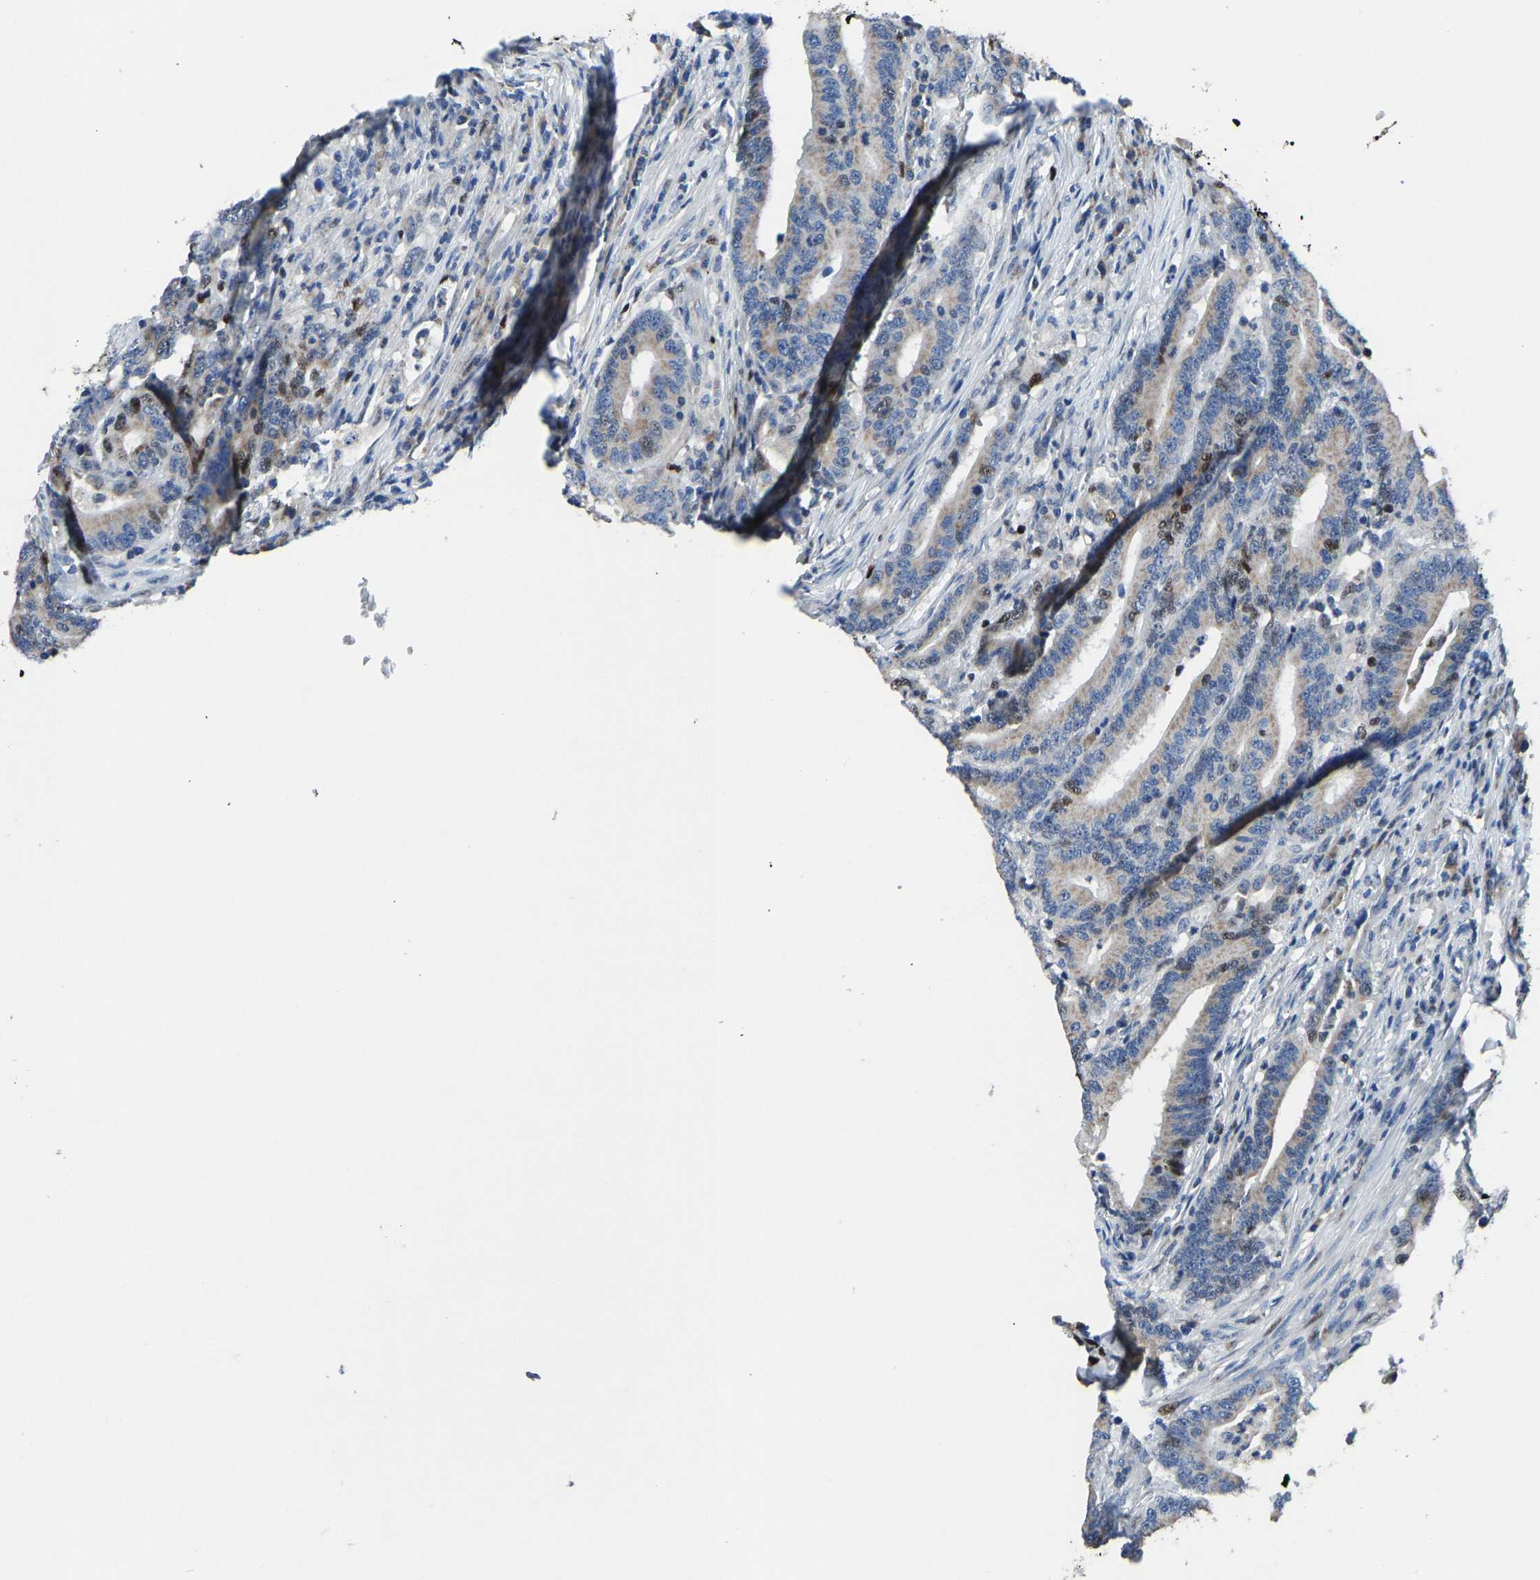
{"staining": {"intensity": "moderate", "quantity": "<25%", "location": "nuclear"}, "tissue": "colorectal cancer", "cell_type": "Tumor cells", "image_type": "cancer", "snomed": [{"axis": "morphology", "description": "Adenocarcinoma, NOS"}, {"axis": "topography", "description": "Colon"}], "caption": "The immunohistochemical stain labels moderate nuclear positivity in tumor cells of colorectal cancer tissue. (IHC, brightfield microscopy, high magnification).", "gene": "EGR1", "patient": {"sex": "female", "age": 66}}